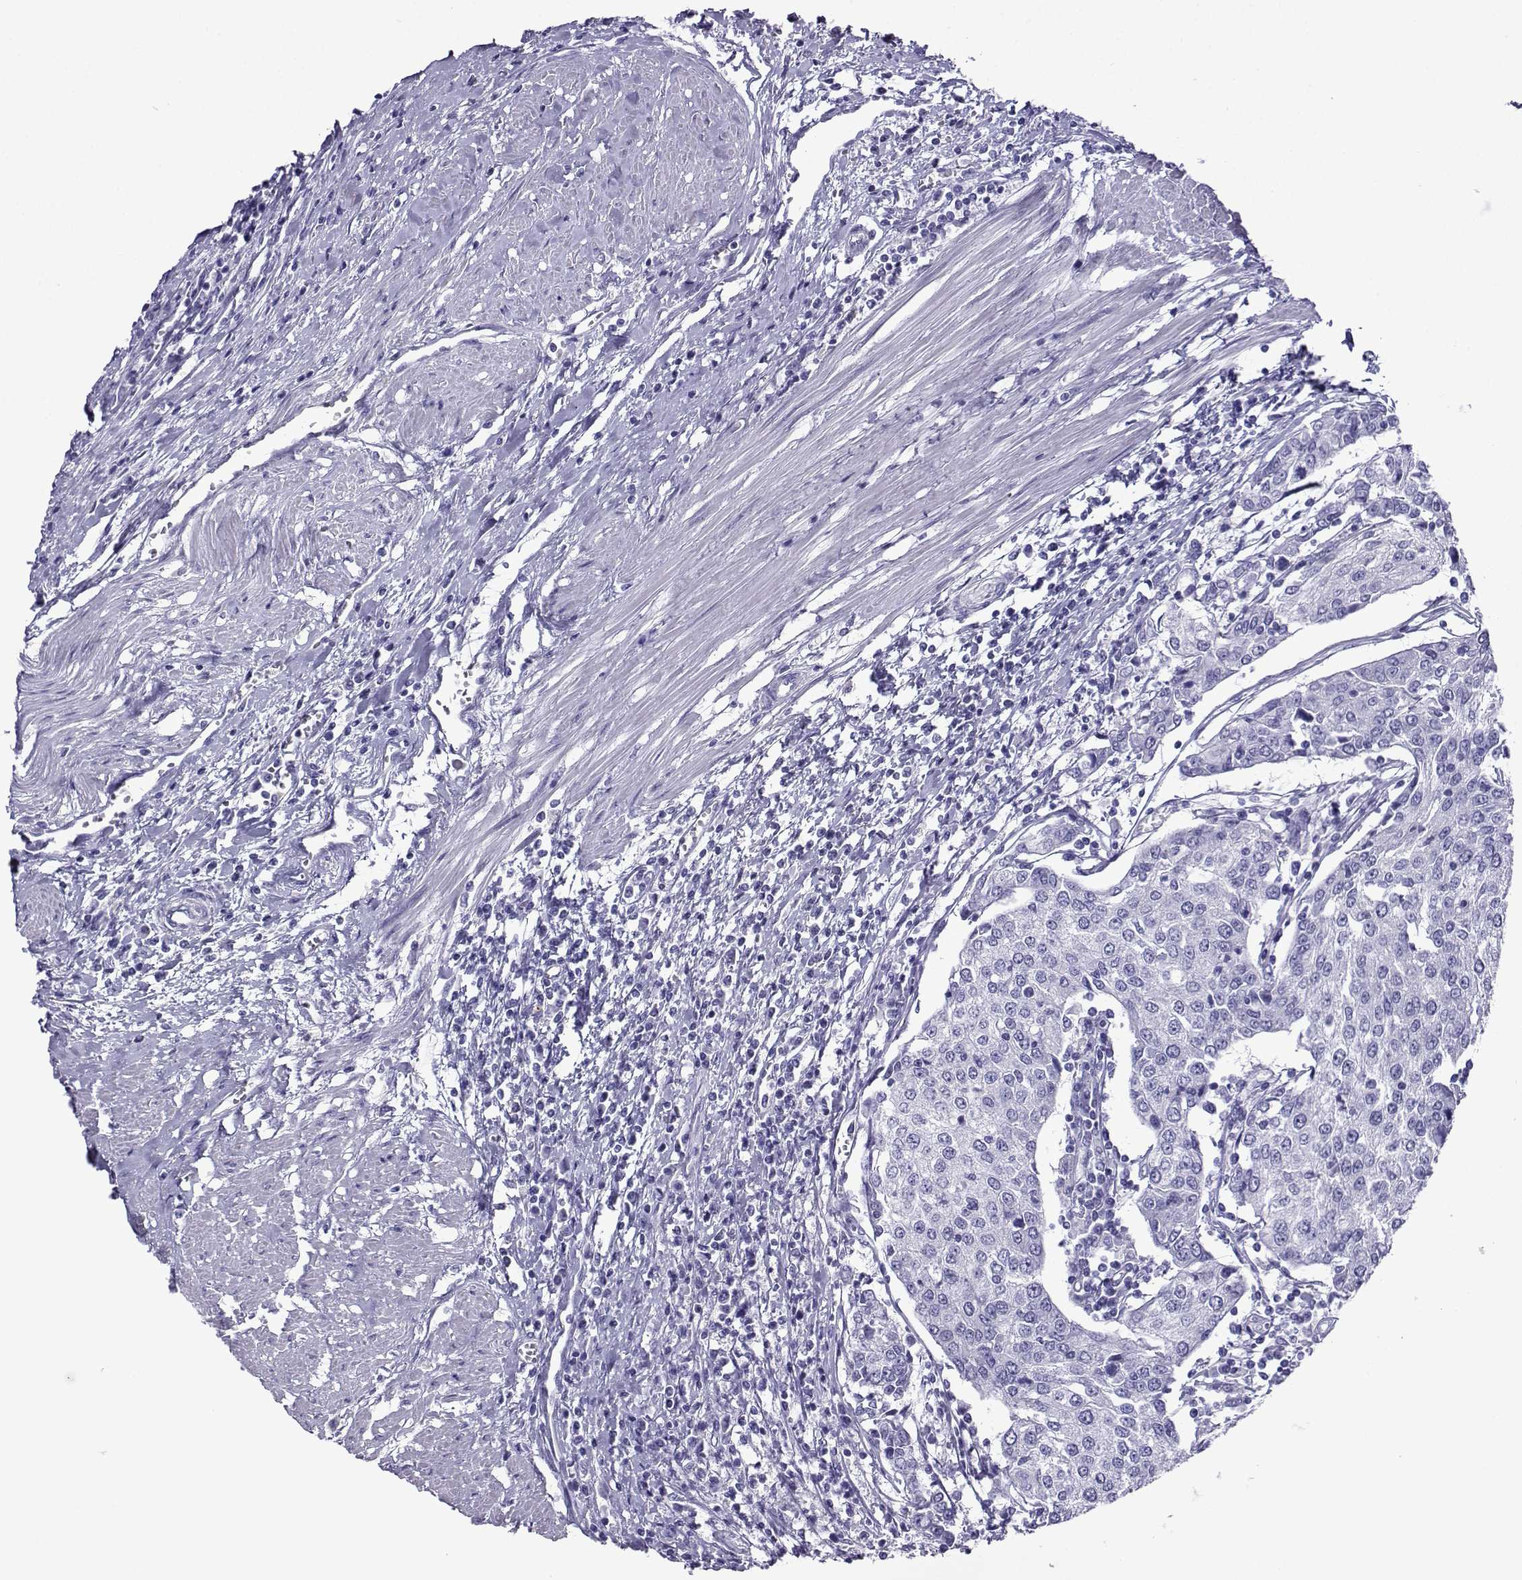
{"staining": {"intensity": "negative", "quantity": "none", "location": "none"}, "tissue": "urothelial cancer", "cell_type": "Tumor cells", "image_type": "cancer", "snomed": [{"axis": "morphology", "description": "Urothelial carcinoma, High grade"}, {"axis": "topography", "description": "Urinary bladder"}], "caption": "Histopathology image shows no protein positivity in tumor cells of urothelial cancer tissue.", "gene": "CD109", "patient": {"sex": "female", "age": 85}}